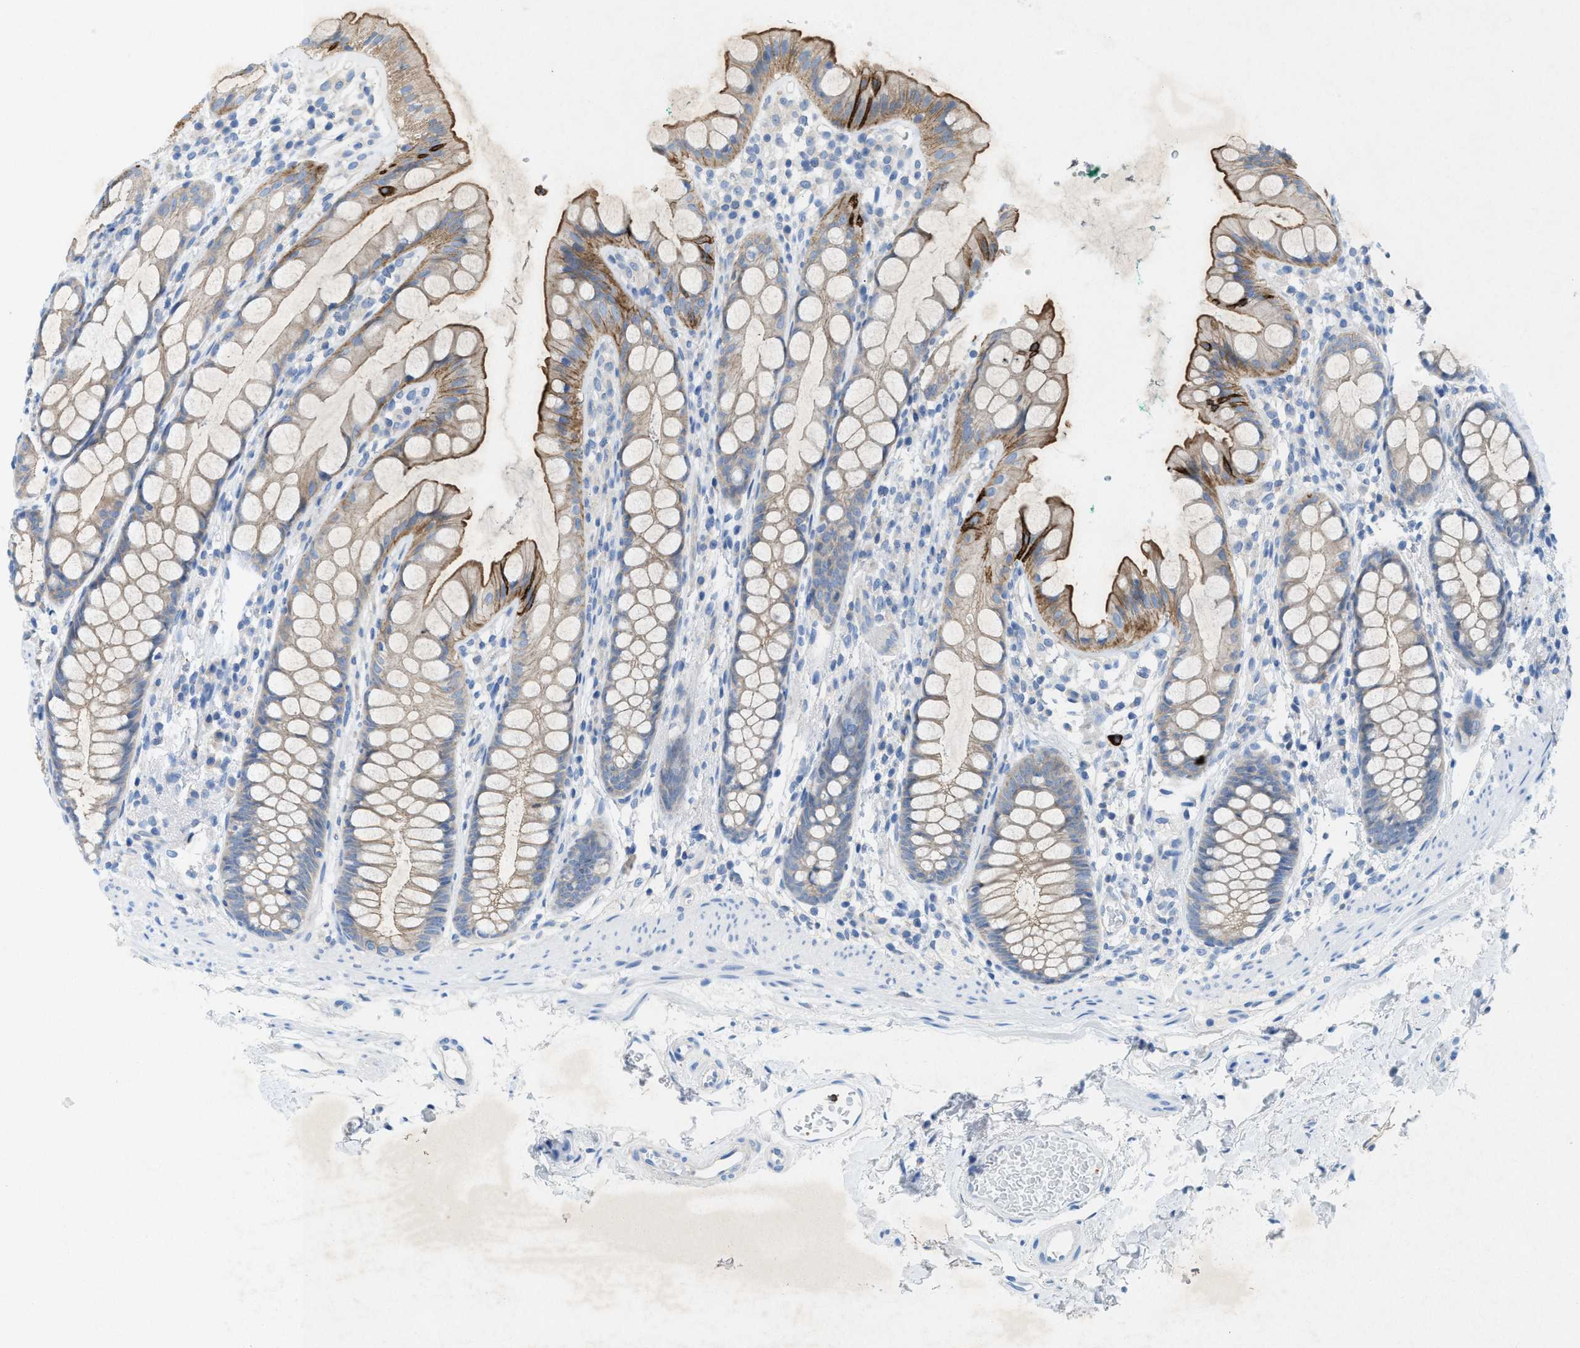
{"staining": {"intensity": "moderate", "quantity": "25%-75%", "location": "cytoplasmic/membranous"}, "tissue": "rectum", "cell_type": "Glandular cells", "image_type": "normal", "snomed": [{"axis": "morphology", "description": "Normal tissue, NOS"}, {"axis": "topography", "description": "Rectum"}], "caption": "DAB immunohistochemical staining of benign human rectum exhibits moderate cytoplasmic/membranous protein positivity in about 25%-75% of glandular cells. (brown staining indicates protein expression, while blue staining denotes nuclei).", "gene": "CKLF", "patient": {"sex": "female", "age": 65}}